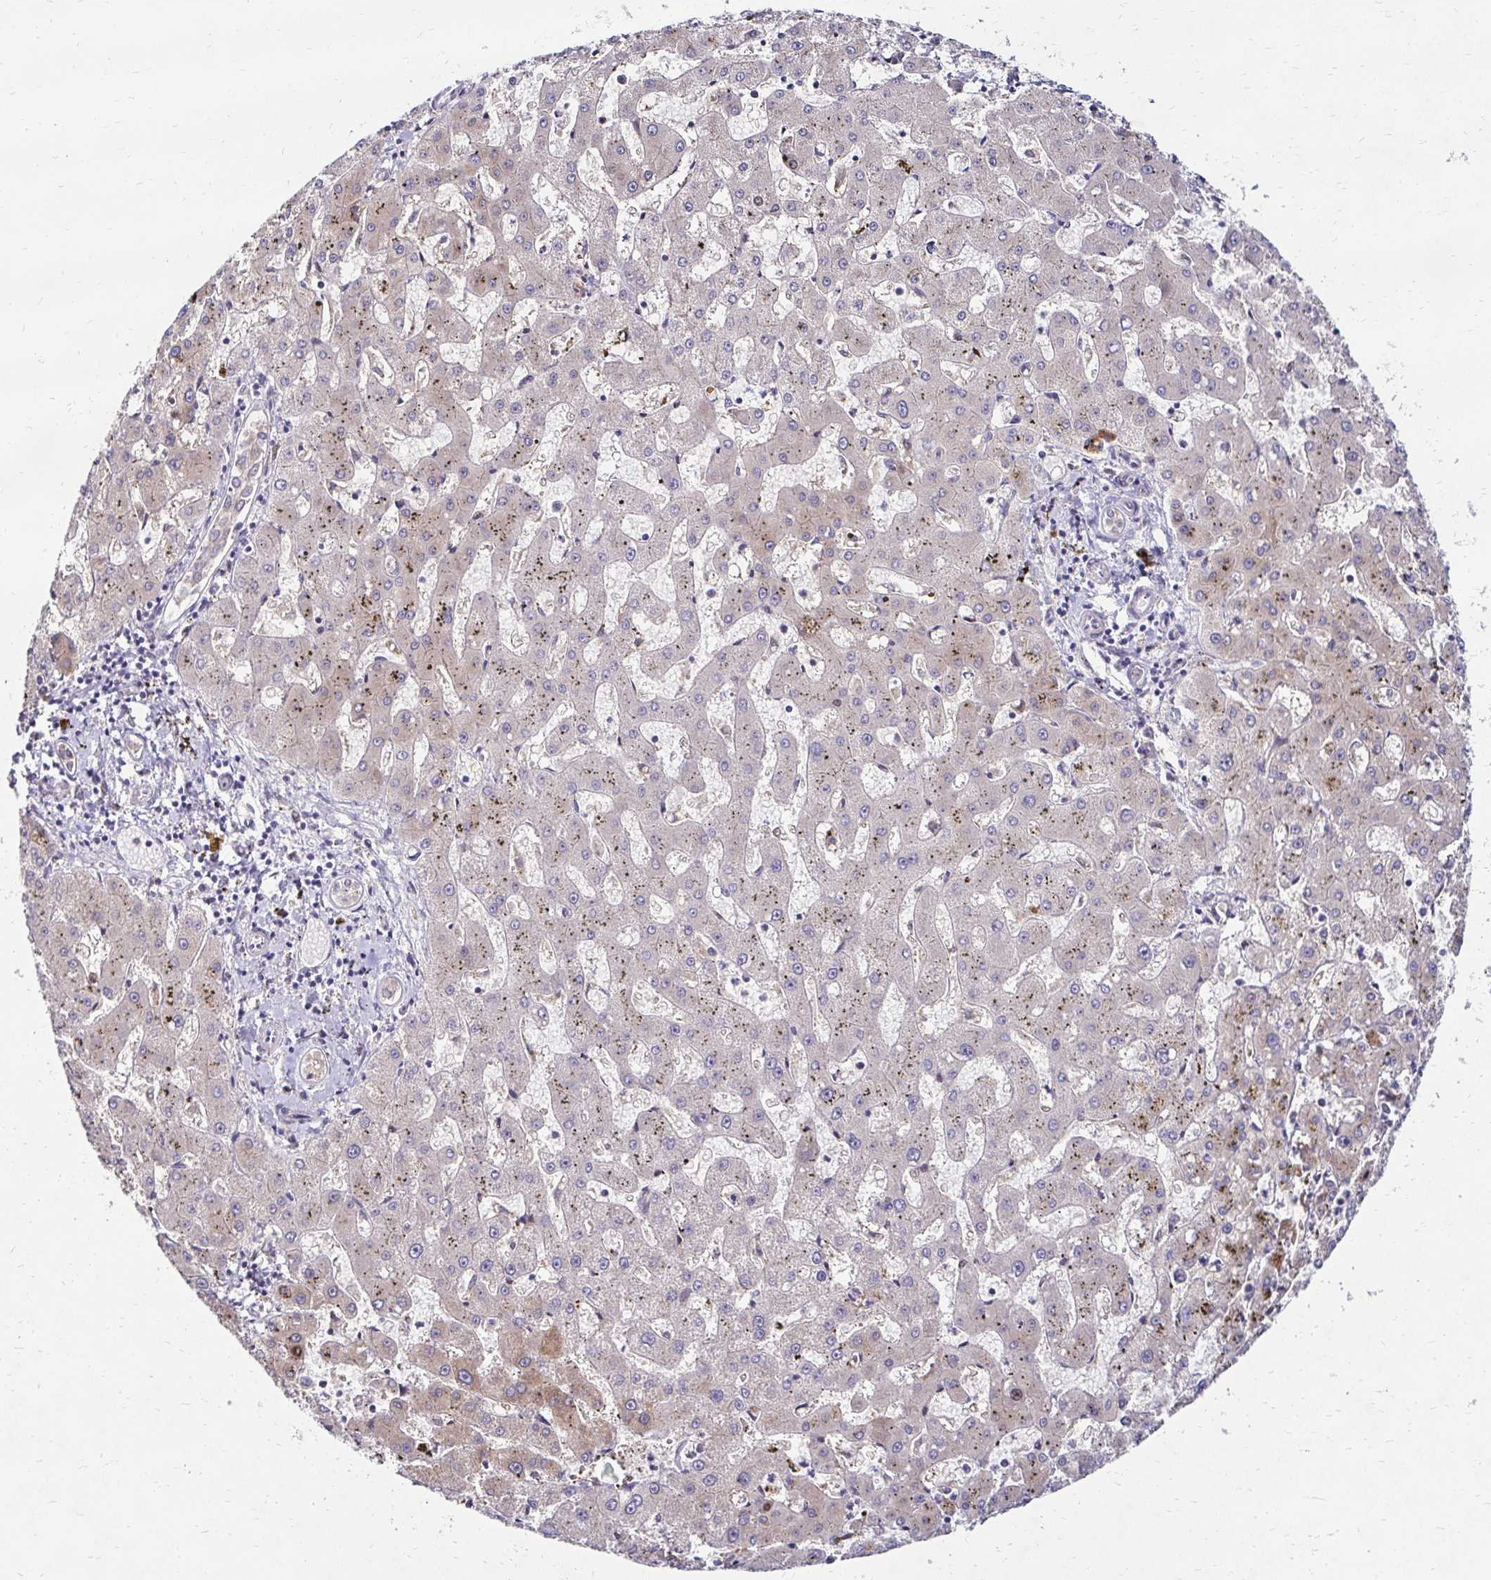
{"staining": {"intensity": "negative", "quantity": "none", "location": "none"}, "tissue": "liver cancer", "cell_type": "Tumor cells", "image_type": "cancer", "snomed": [{"axis": "morphology", "description": "Carcinoma, Hepatocellular, NOS"}, {"axis": "topography", "description": "Liver"}], "caption": "Immunohistochemical staining of human liver cancer exhibits no significant staining in tumor cells.", "gene": "IDUA", "patient": {"sex": "male", "age": 67}}